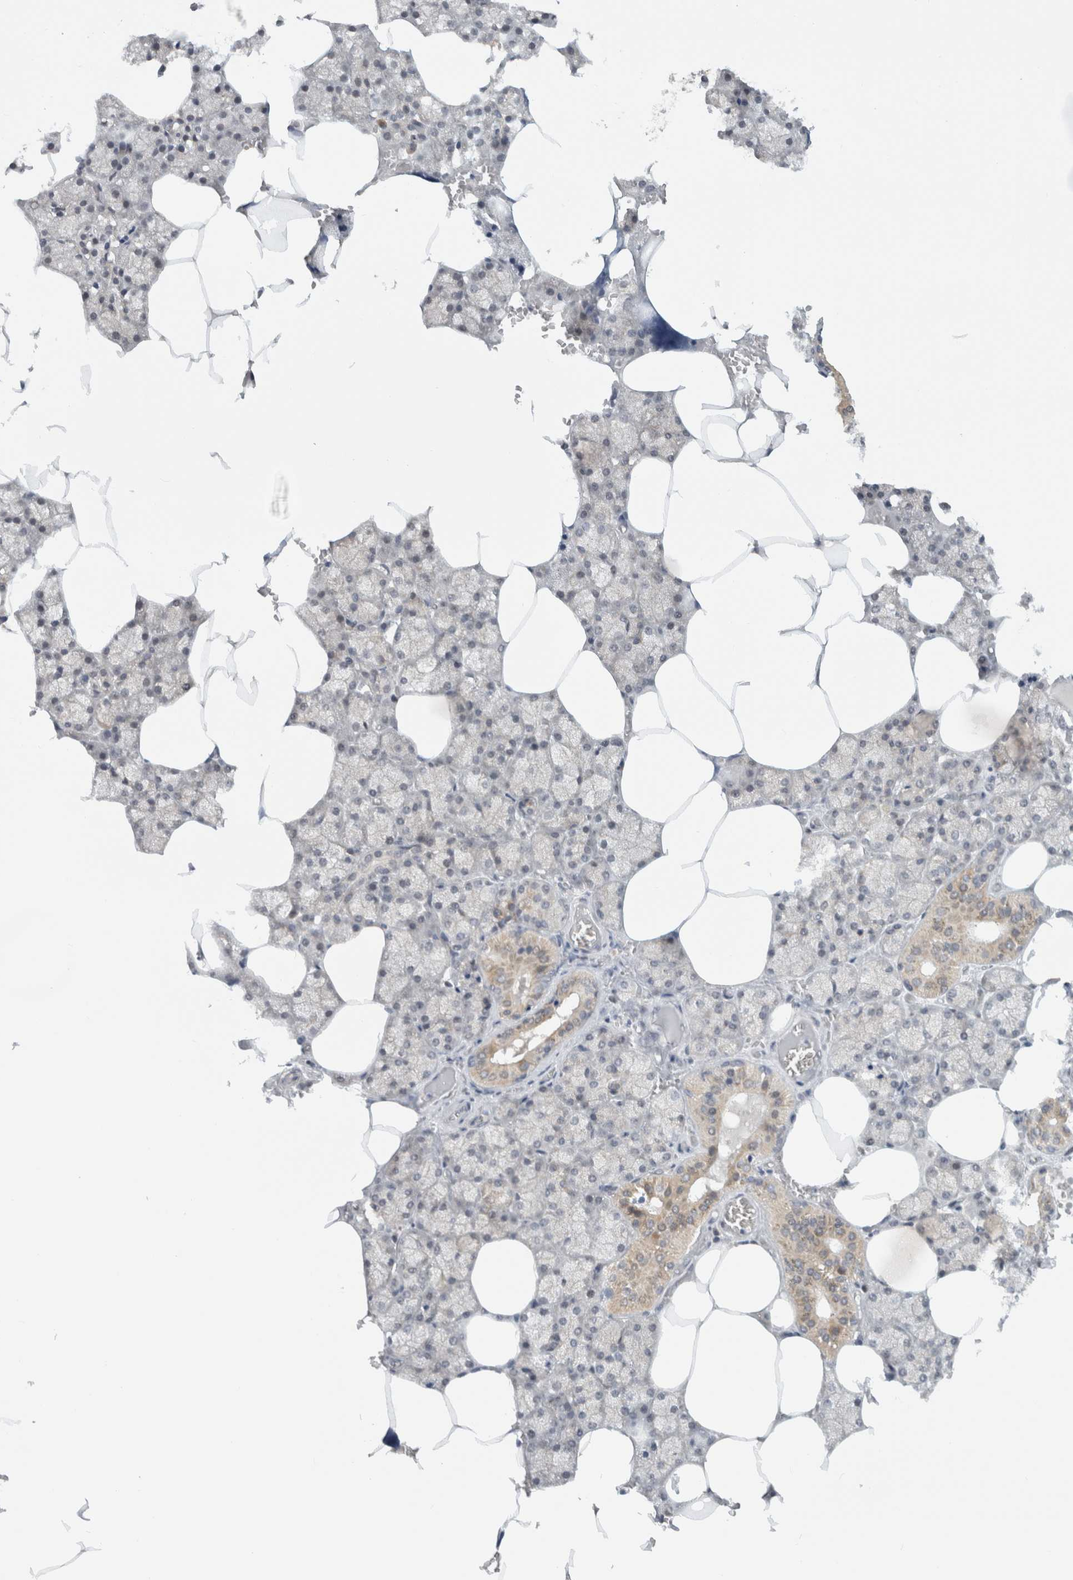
{"staining": {"intensity": "moderate", "quantity": "<25%", "location": "cytoplasmic/membranous"}, "tissue": "salivary gland", "cell_type": "Glandular cells", "image_type": "normal", "snomed": [{"axis": "morphology", "description": "Normal tissue, NOS"}, {"axis": "topography", "description": "Salivary gland"}], "caption": "About <25% of glandular cells in benign human salivary gland demonstrate moderate cytoplasmic/membranous protein positivity as visualized by brown immunohistochemical staining.", "gene": "CMC2", "patient": {"sex": "male", "age": 62}}